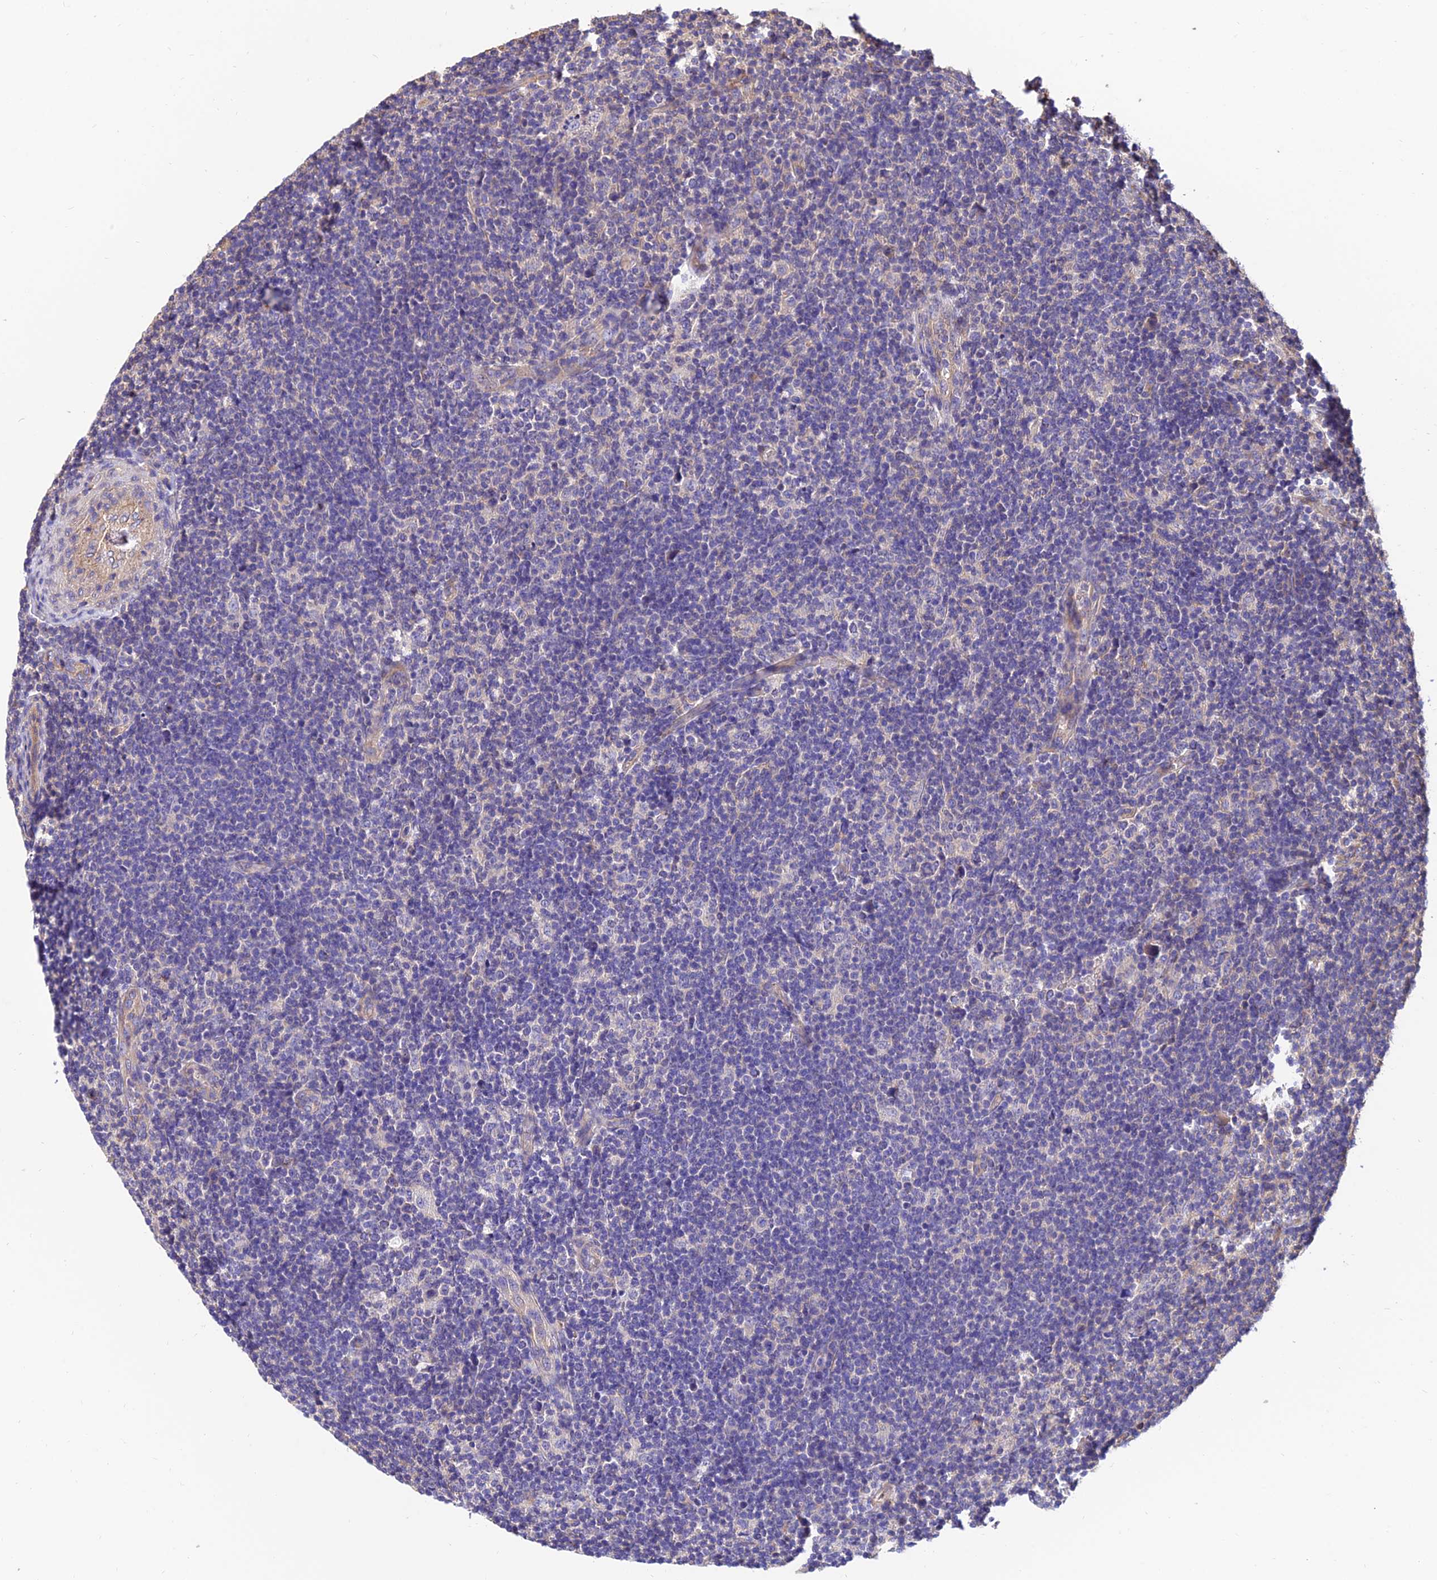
{"staining": {"intensity": "negative", "quantity": "none", "location": "none"}, "tissue": "lymphoma", "cell_type": "Tumor cells", "image_type": "cancer", "snomed": [{"axis": "morphology", "description": "Hodgkin's disease, NOS"}, {"axis": "topography", "description": "Lymph node"}], "caption": "A photomicrograph of human Hodgkin's disease is negative for staining in tumor cells.", "gene": "CALM2", "patient": {"sex": "female", "age": 57}}